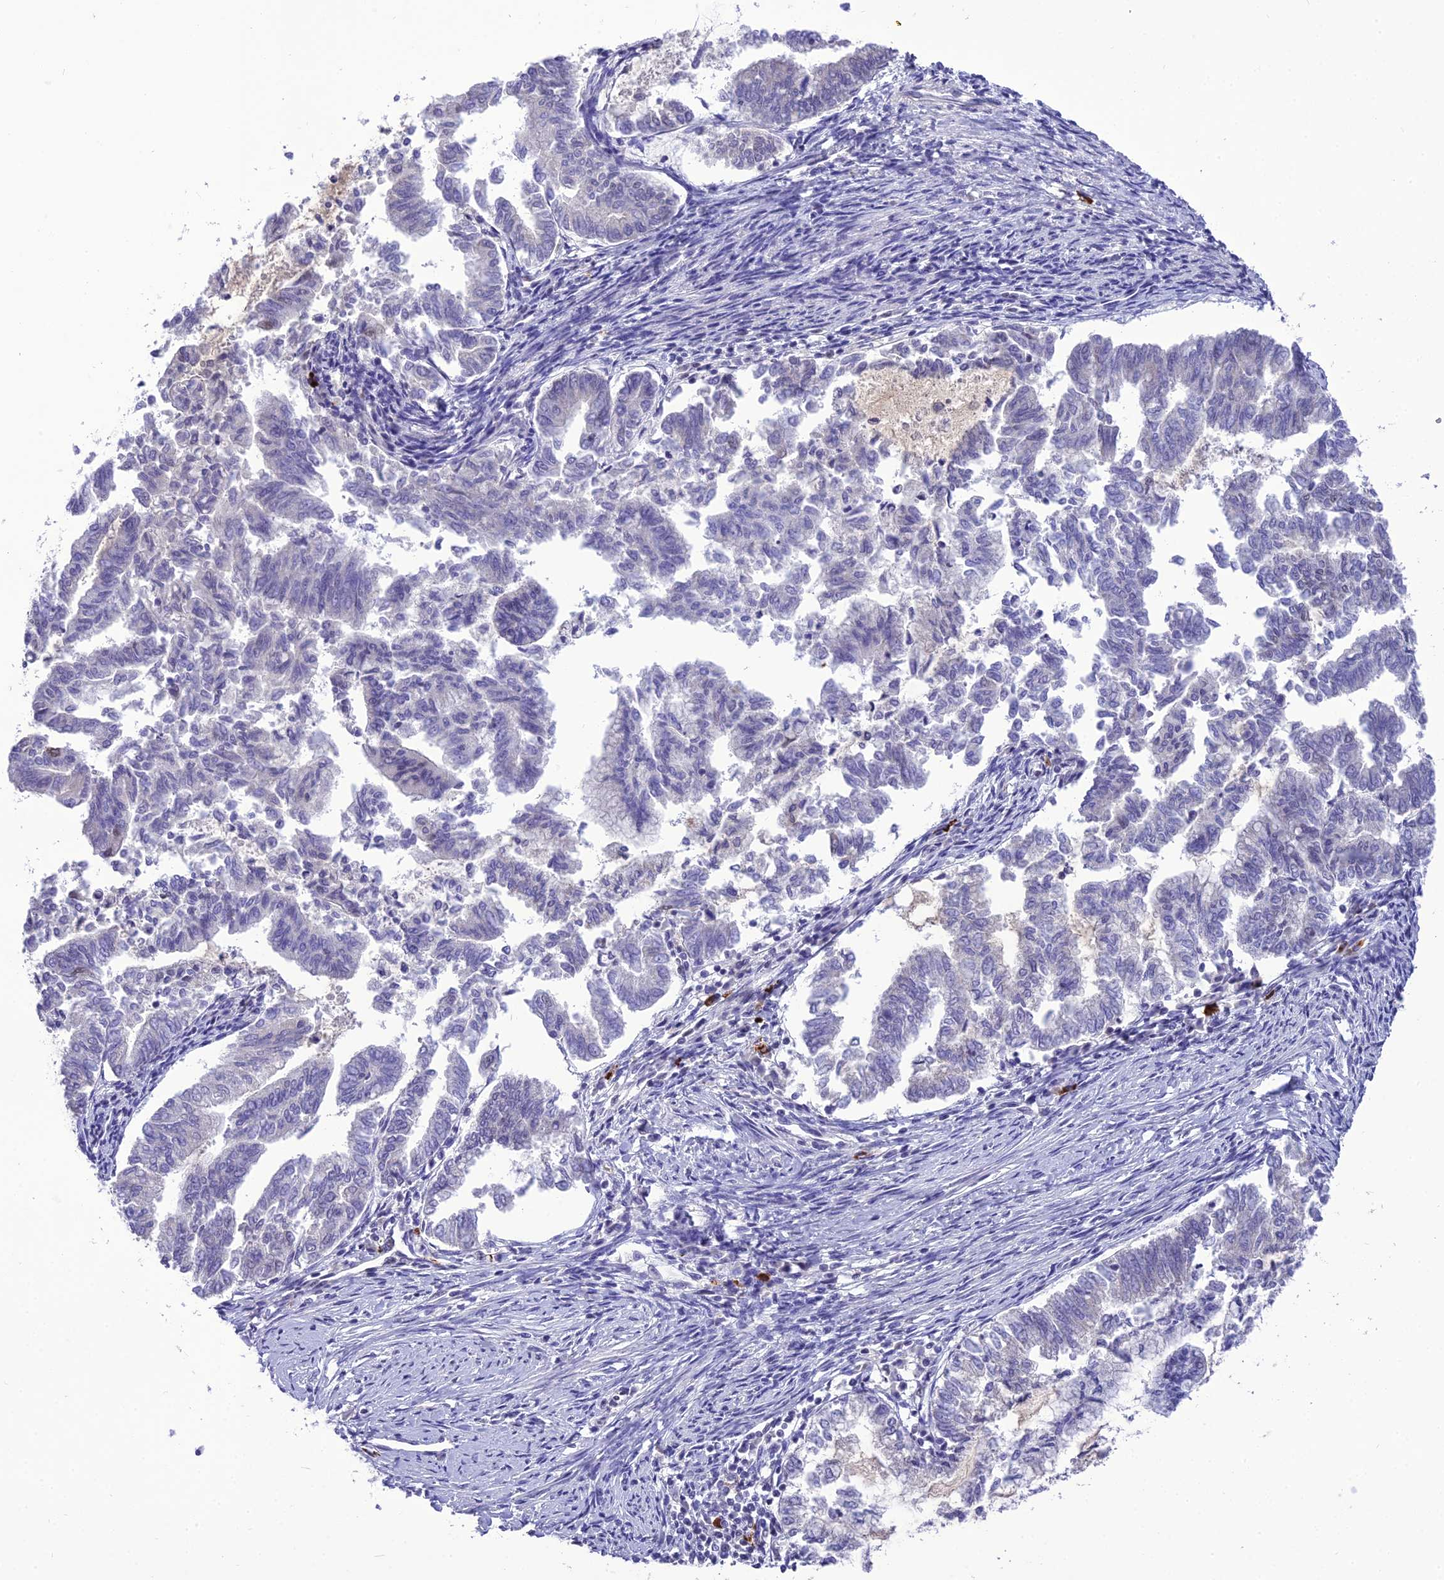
{"staining": {"intensity": "negative", "quantity": "none", "location": "none"}, "tissue": "endometrial cancer", "cell_type": "Tumor cells", "image_type": "cancer", "snomed": [{"axis": "morphology", "description": "Adenocarcinoma, NOS"}, {"axis": "topography", "description": "Endometrium"}], "caption": "IHC of human adenocarcinoma (endometrial) exhibits no positivity in tumor cells.", "gene": "SH3RF3", "patient": {"sex": "female", "age": 79}}